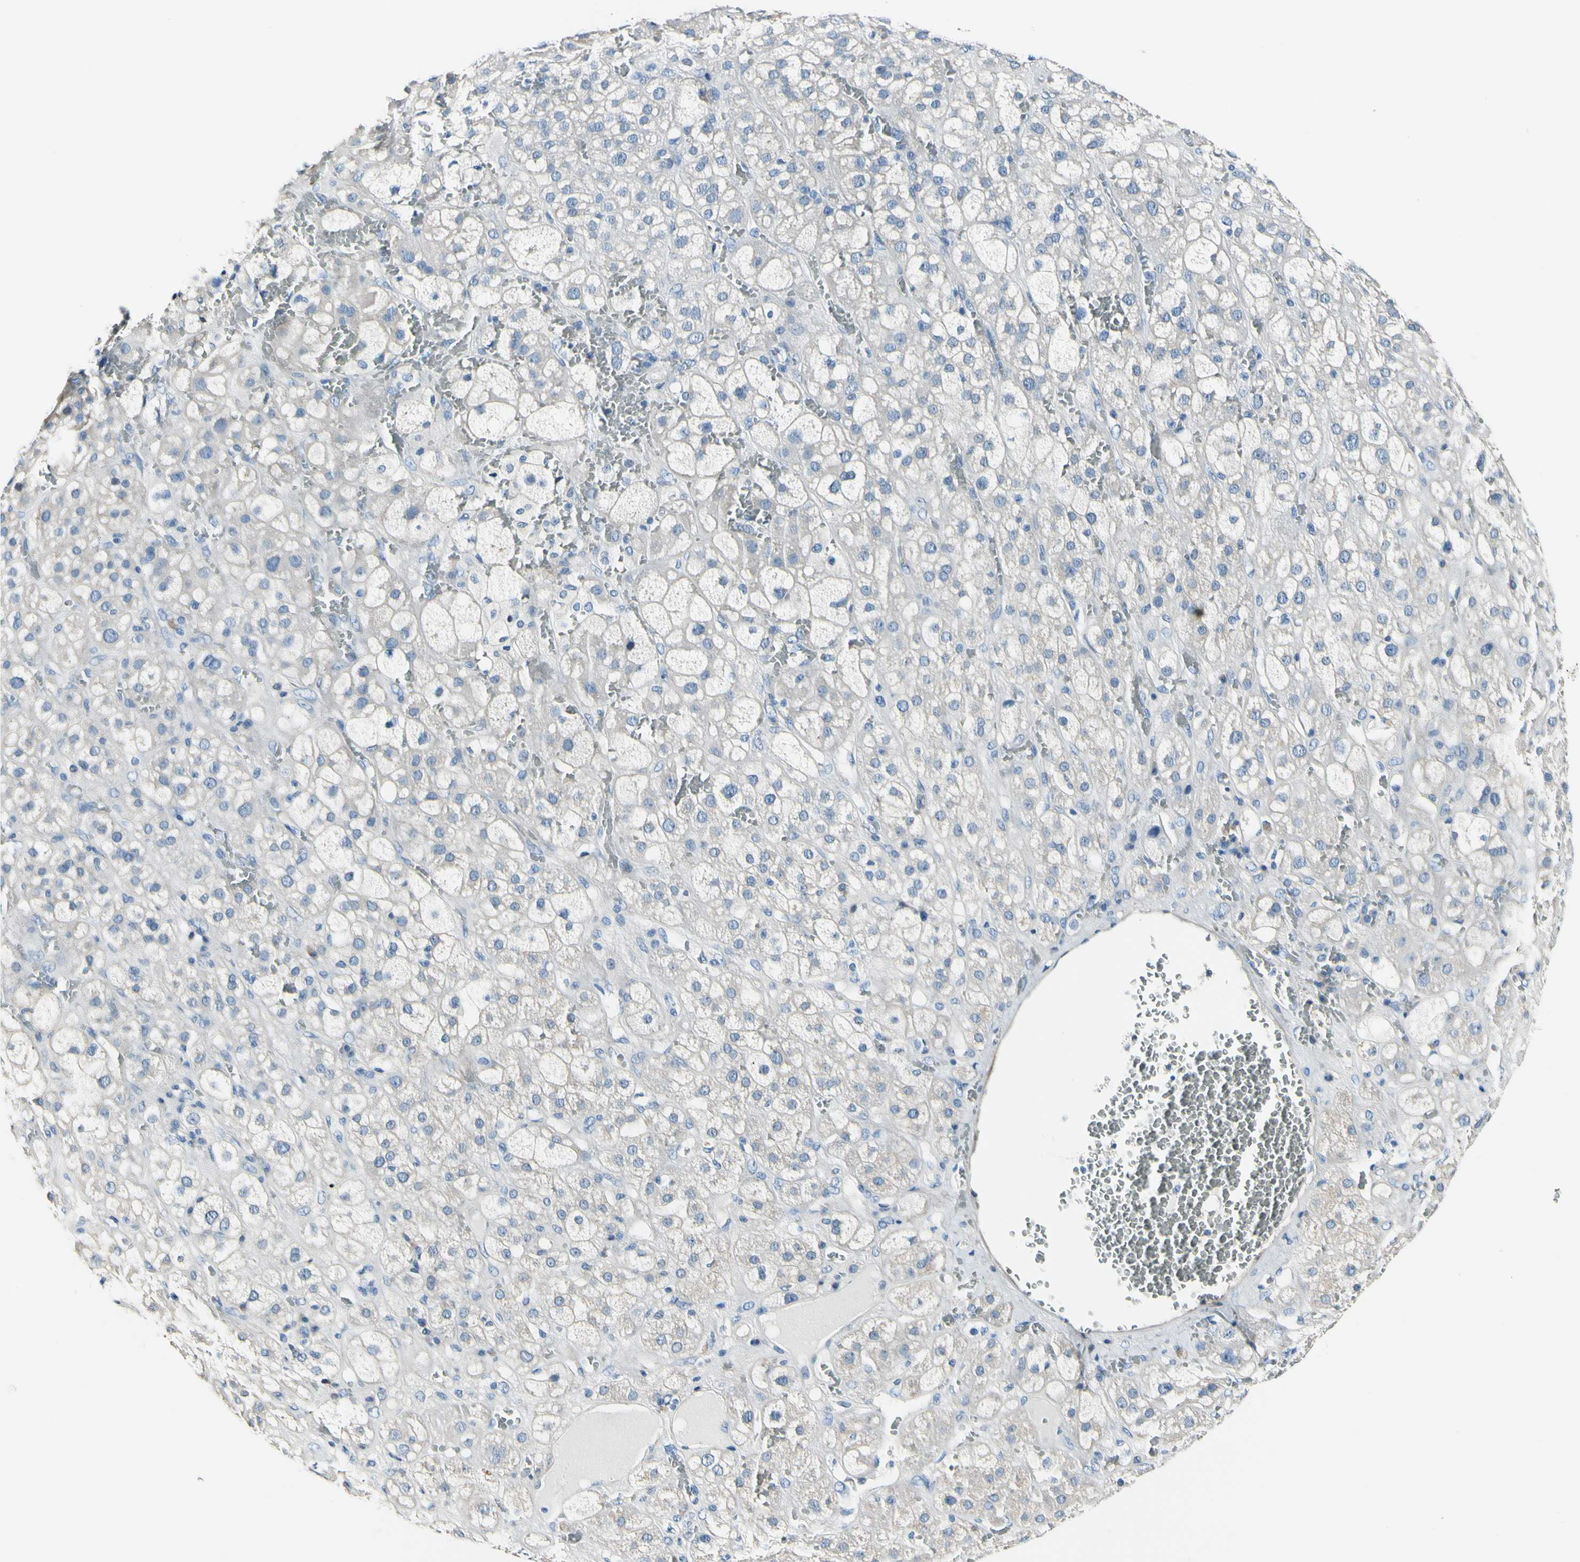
{"staining": {"intensity": "weak", "quantity": "<25%", "location": "cytoplasmic/membranous"}, "tissue": "adrenal gland", "cell_type": "Glandular cells", "image_type": "normal", "snomed": [{"axis": "morphology", "description": "Normal tissue, NOS"}, {"axis": "topography", "description": "Adrenal gland"}], "caption": "Protein analysis of benign adrenal gland shows no significant positivity in glandular cells.", "gene": "COL6A3", "patient": {"sex": "female", "age": 47}}